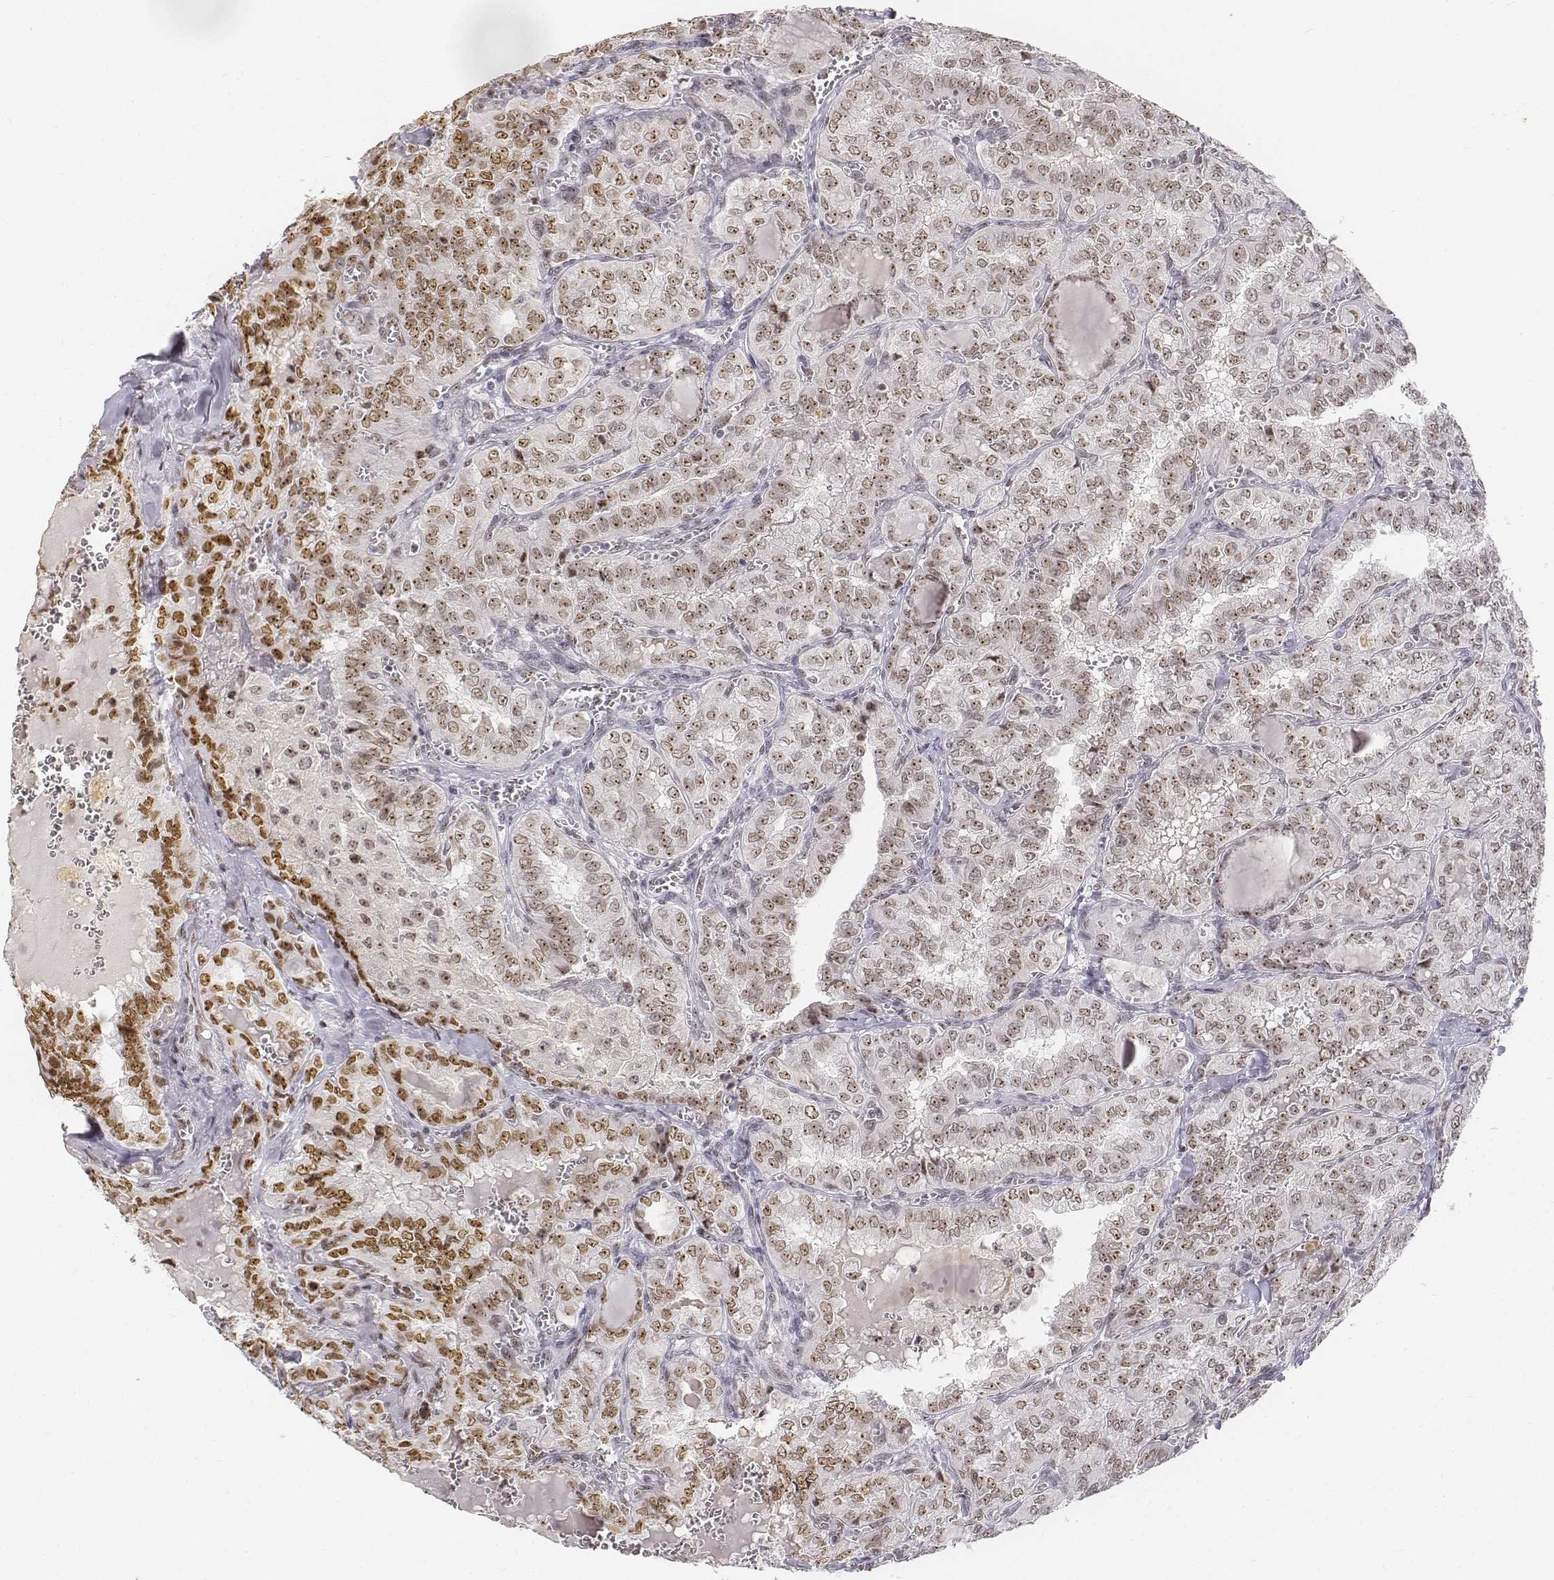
{"staining": {"intensity": "moderate", "quantity": "25%-75%", "location": "nuclear"}, "tissue": "thyroid cancer", "cell_type": "Tumor cells", "image_type": "cancer", "snomed": [{"axis": "morphology", "description": "Papillary adenocarcinoma, NOS"}, {"axis": "topography", "description": "Thyroid gland"}], "caption": "IHC micrograph of neoplastic tissue: thyroid cancer stained using immunohistochemistry reveals medium levels of moderate protein expression localized specifically in the nuclear of tumor cells, appearing as a nuclear brown color.", "gene": "PHF6", "patient": {"sex": "female", "age": 41}}